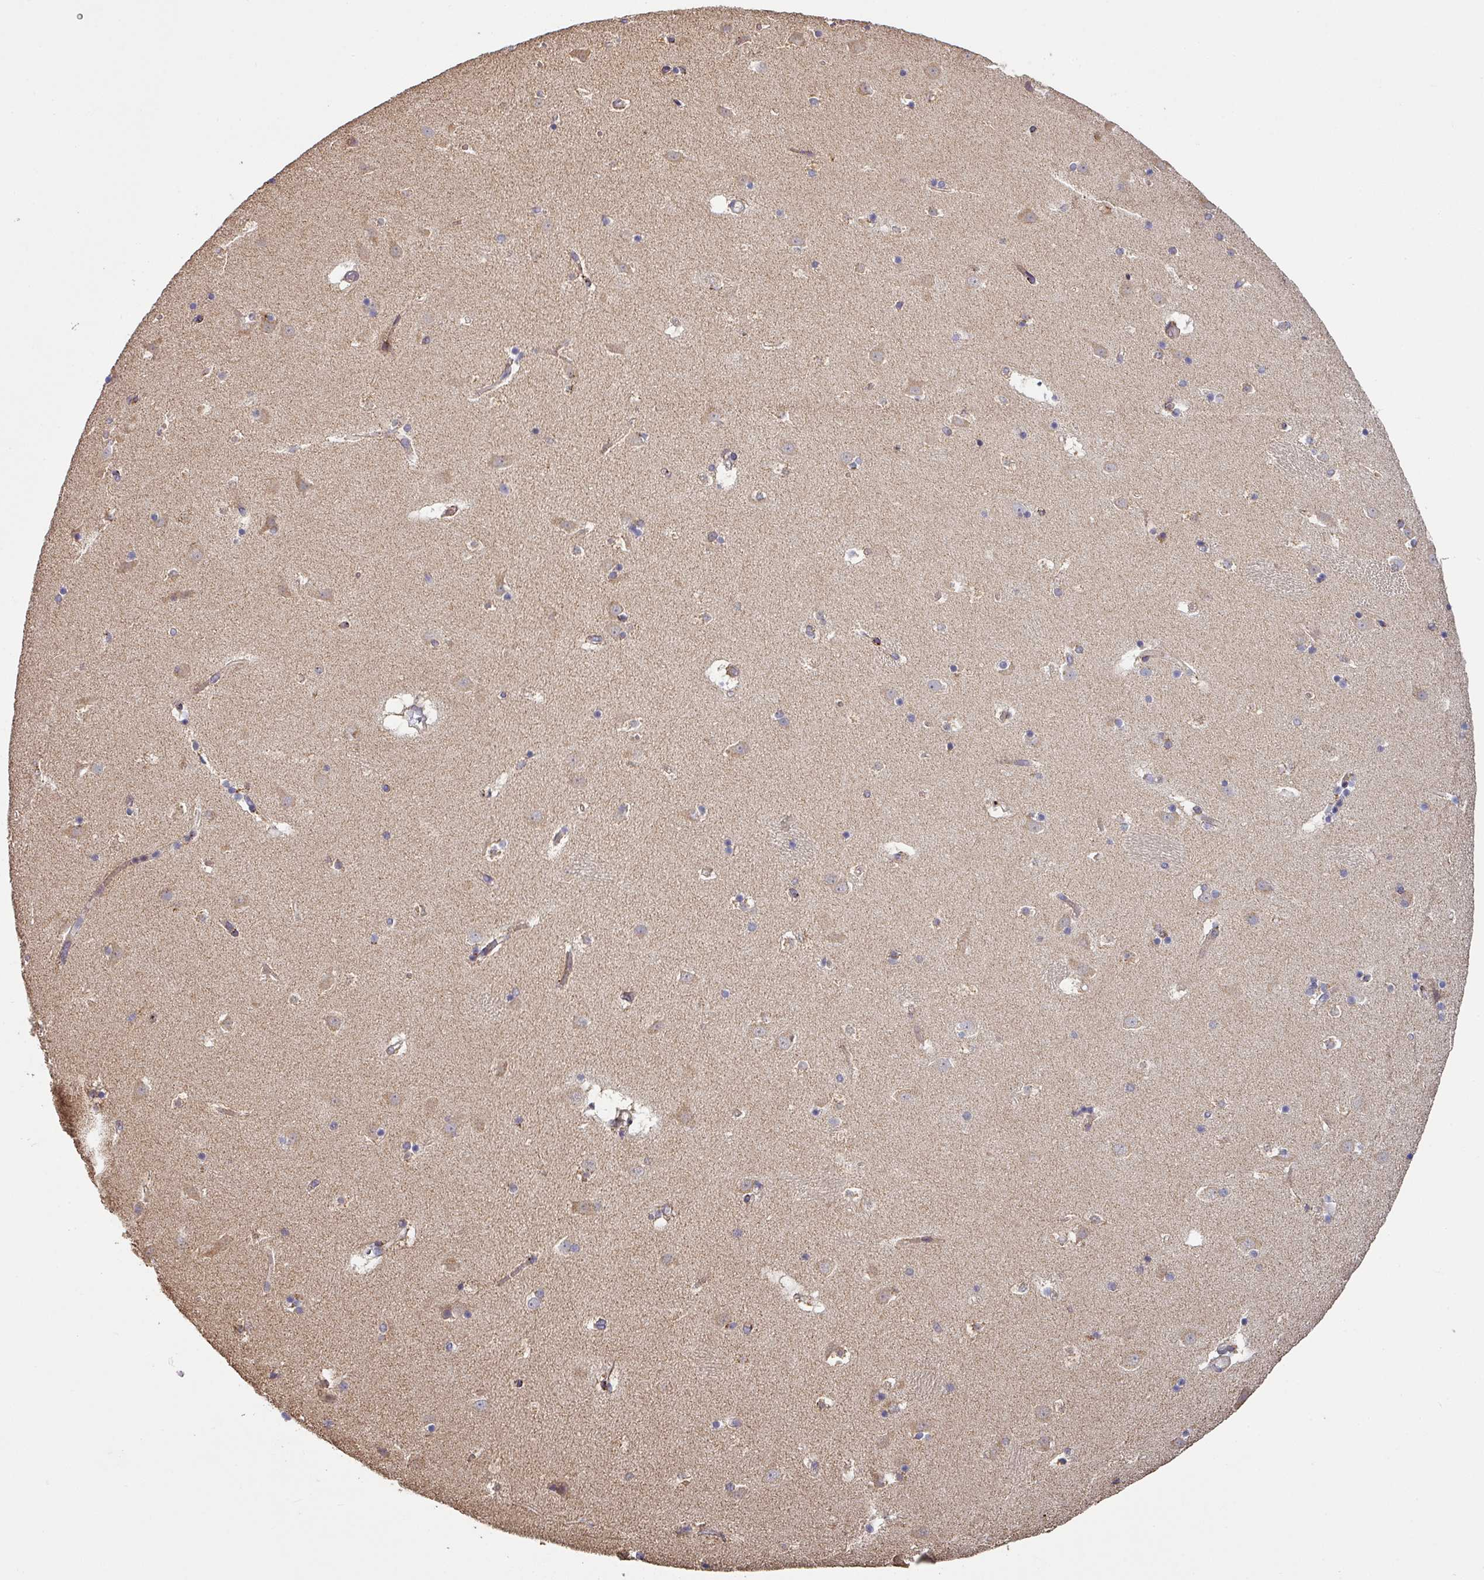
{"staining": {"intensity": "negative", "quantity": "none", "location": "none"}, "tissue": "caudate", "cell_type": "Glial cells", "image_type": "normal", "snomed": [{"axis": "morphology", "description": "Normal tissue, NOS"}, {"axis": "topography", "description": "Lateral ventricle wall"}], "caption": "This image is of normal caudate stained with IHC to label a protein in brown with the nuclei are counter-stained blue. There is no expression in glial cells. Brightfield microscopy of immunohistochemistry (IHC) stained with DAB (3,3'-diaminobenzidine) (brown) and hematoxylin (blue), captured at high magnification.", "gene": "ZNF268", "patient": {"sex": "male", "age": 45}}